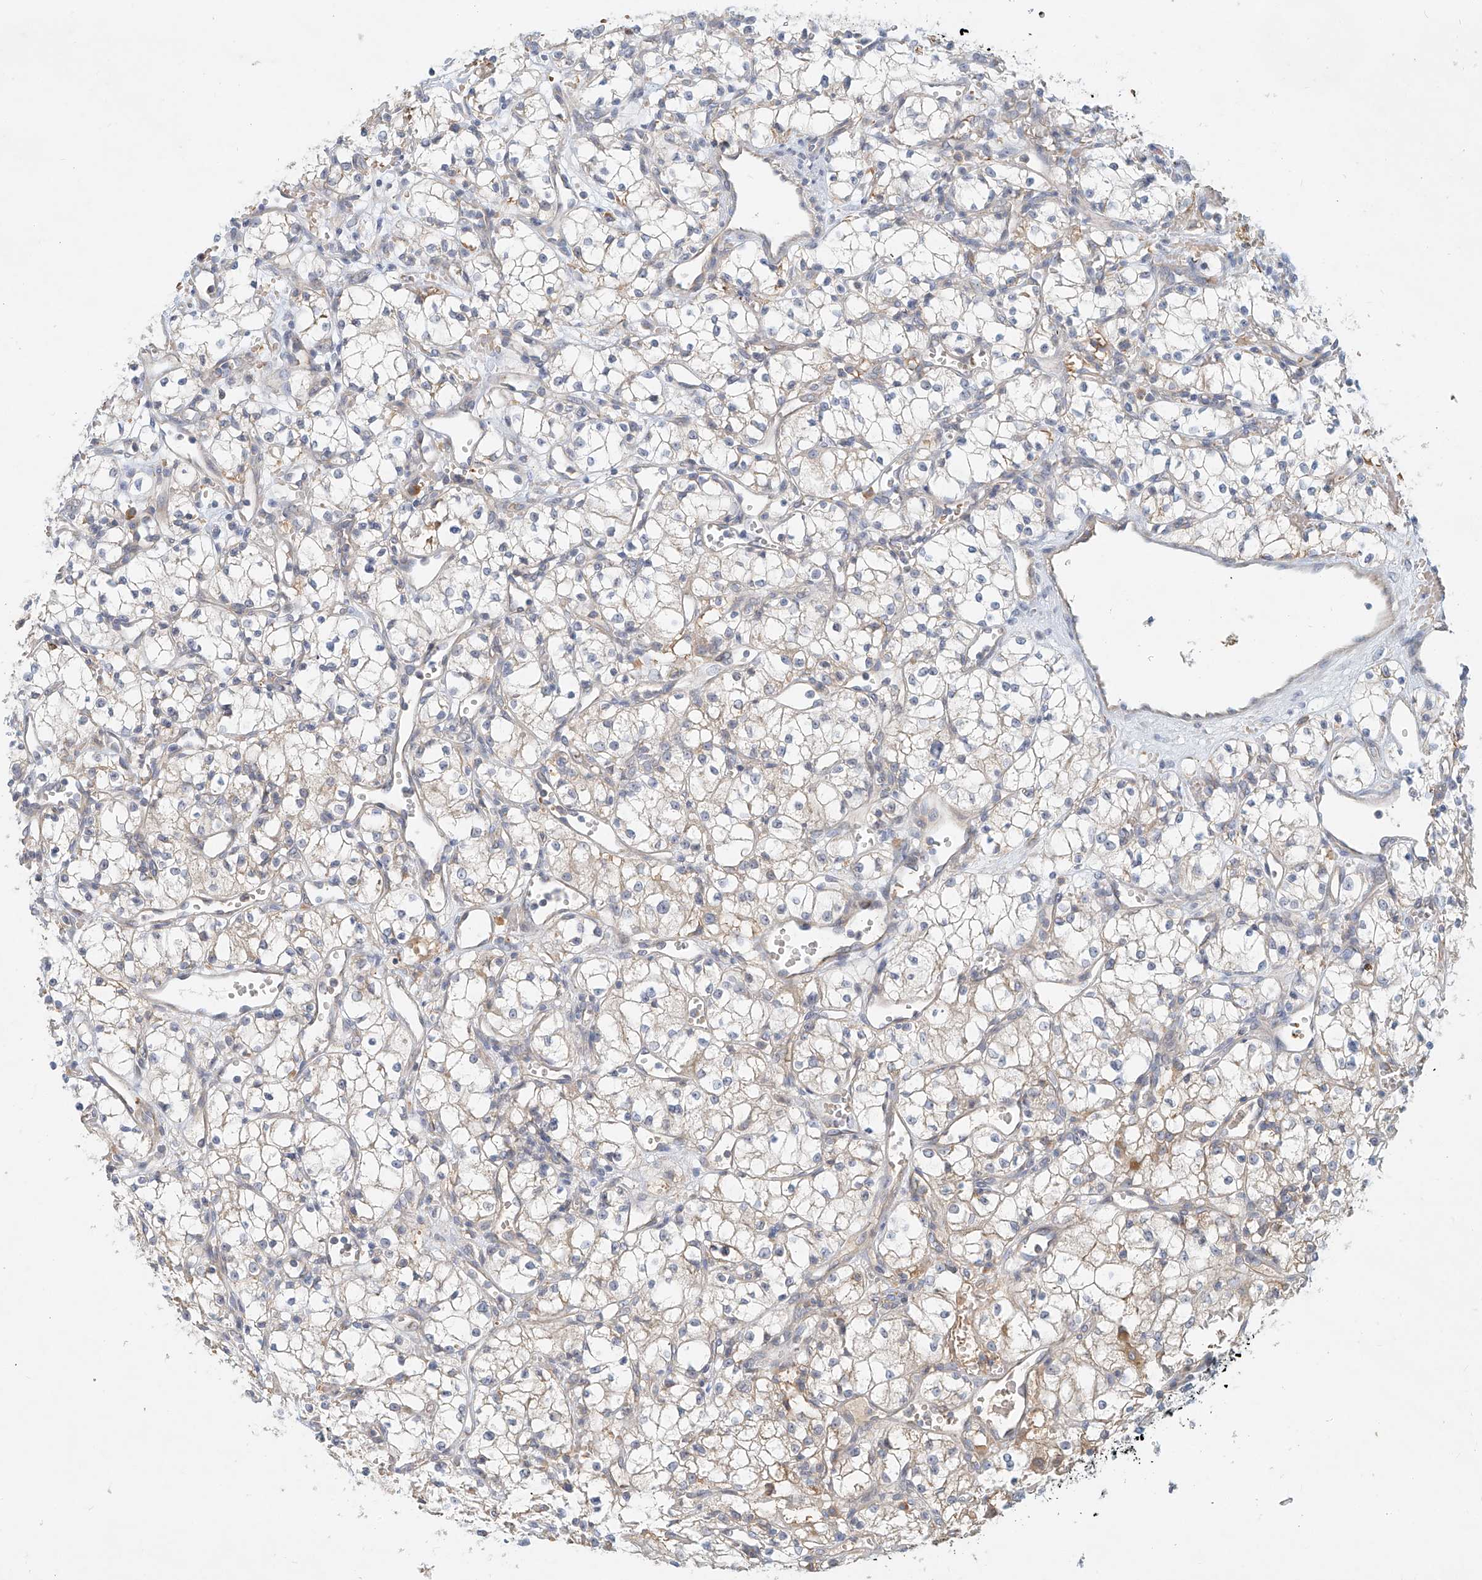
{"staining": {"intensity": "negative", "quantity": "none", "location": "none"}, "tissue": "renal cancer", "cell_type": "Tumor cells", "image_type": "cancer", "snomed": [{"axis": "morphology", "description": "Adenocarcinoma, NOS"}, {"axis": "topography", "description": "Kidney"}], "caption": "Micrograph shows no significant protein positivity in tumor cells of renal cancer (adenocarcinoma). The staining was performed using DAB (3,3'-diaminobenzidine) to visualize the protein expression in brown, while the nuclei were stained in blue with hematoxylin (Magnification: 20x).", "gene": "SYTL3", "patient": {"sex": "male", "age": 59}}